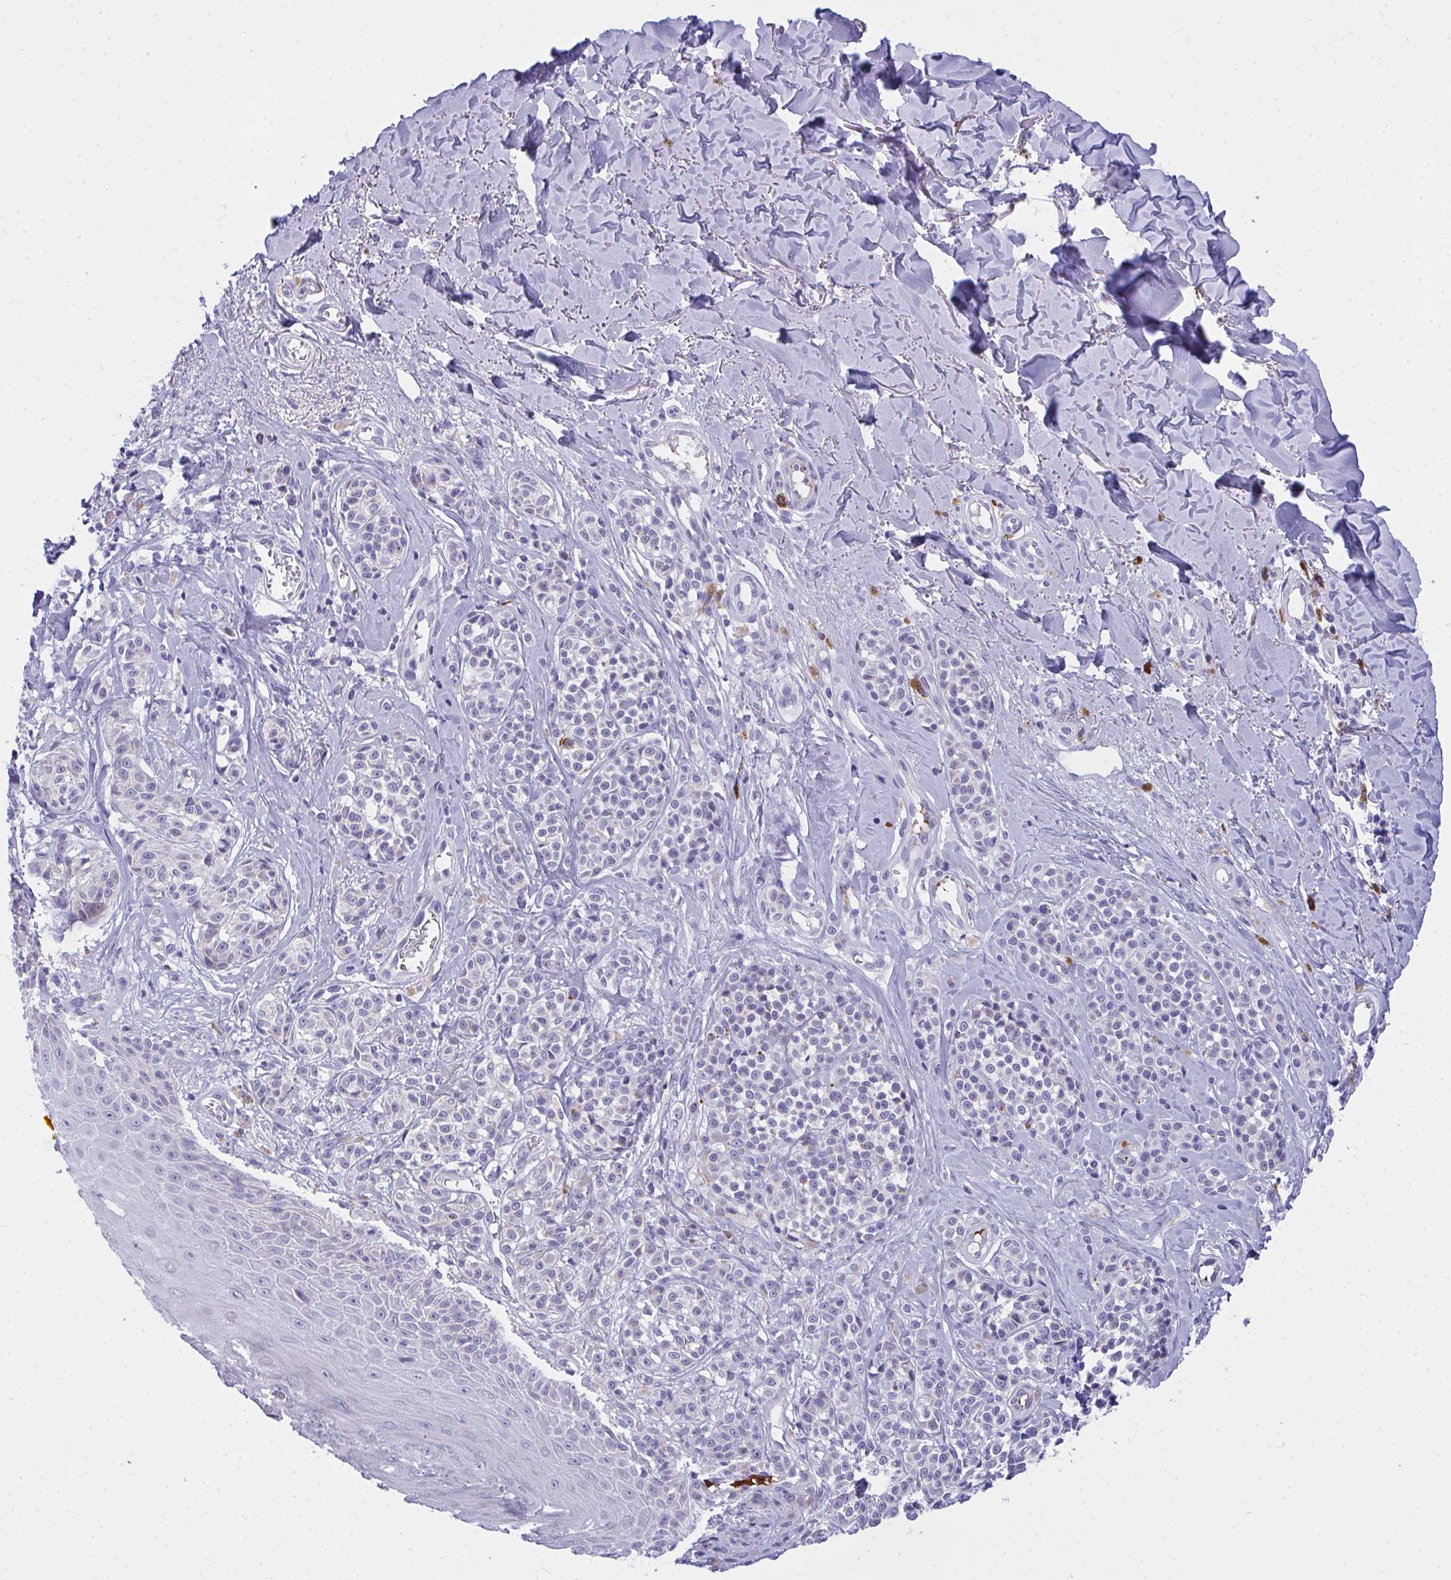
{"staining": {"intensity": "negative", "quantity": "none", "location": "none"}, "tissue": "melanoma", "cell_type": "Tumor cells", "image_type": "cancer", "snomed": [{"axis": "morphology", "description": "Malignant melanoma, NOS"}, {"axis": "topography", "description": "Skin"}], "caption": "Tumor cells are negative for brown protein staining in malignant melanoma.", "gene": "TSBP1", "patient": {"sex": "male", "age": 74}}